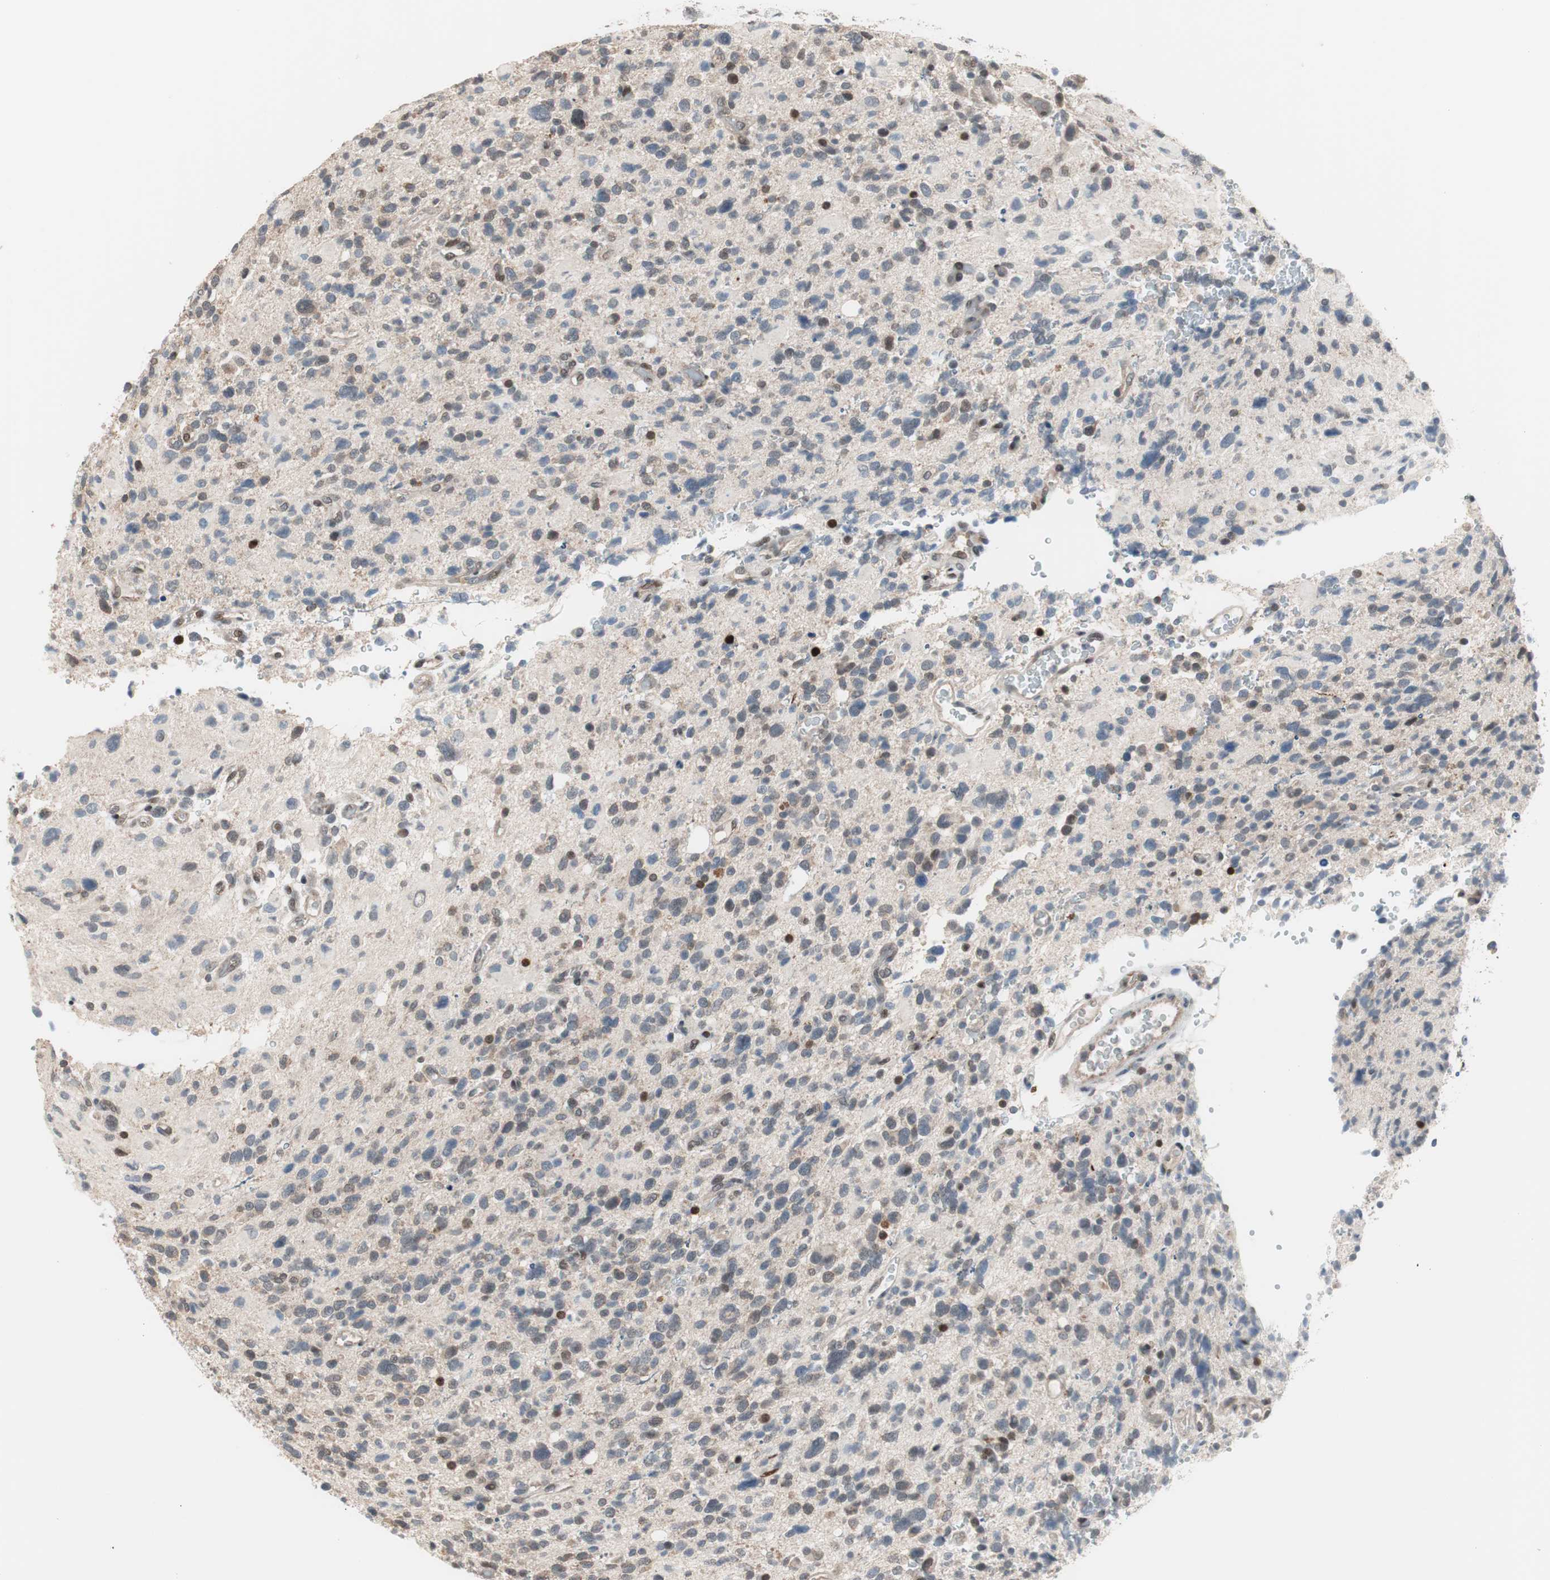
{"staining": {"intensity": "negative", "quantity": "none", "location": "none"}, "tissue": "glioma", "cell_type": "Tumor cells", "image_type": "cancer", "snomed": [{"axis": "morphology", "description": "Glioma, malignant, High grade"}, {"axis": "topography", "description": "Brain"}], "caption": "Malignant glioma (high-grade) was stained to show a protein in brown. There is no significant expression in tumor cells. (DAB (3,3'-diaminobenzidine) immunohistochemistry (IHC), high magnification).", "gene": "POLH", "patient": {"sex": "male", "age": 48}}